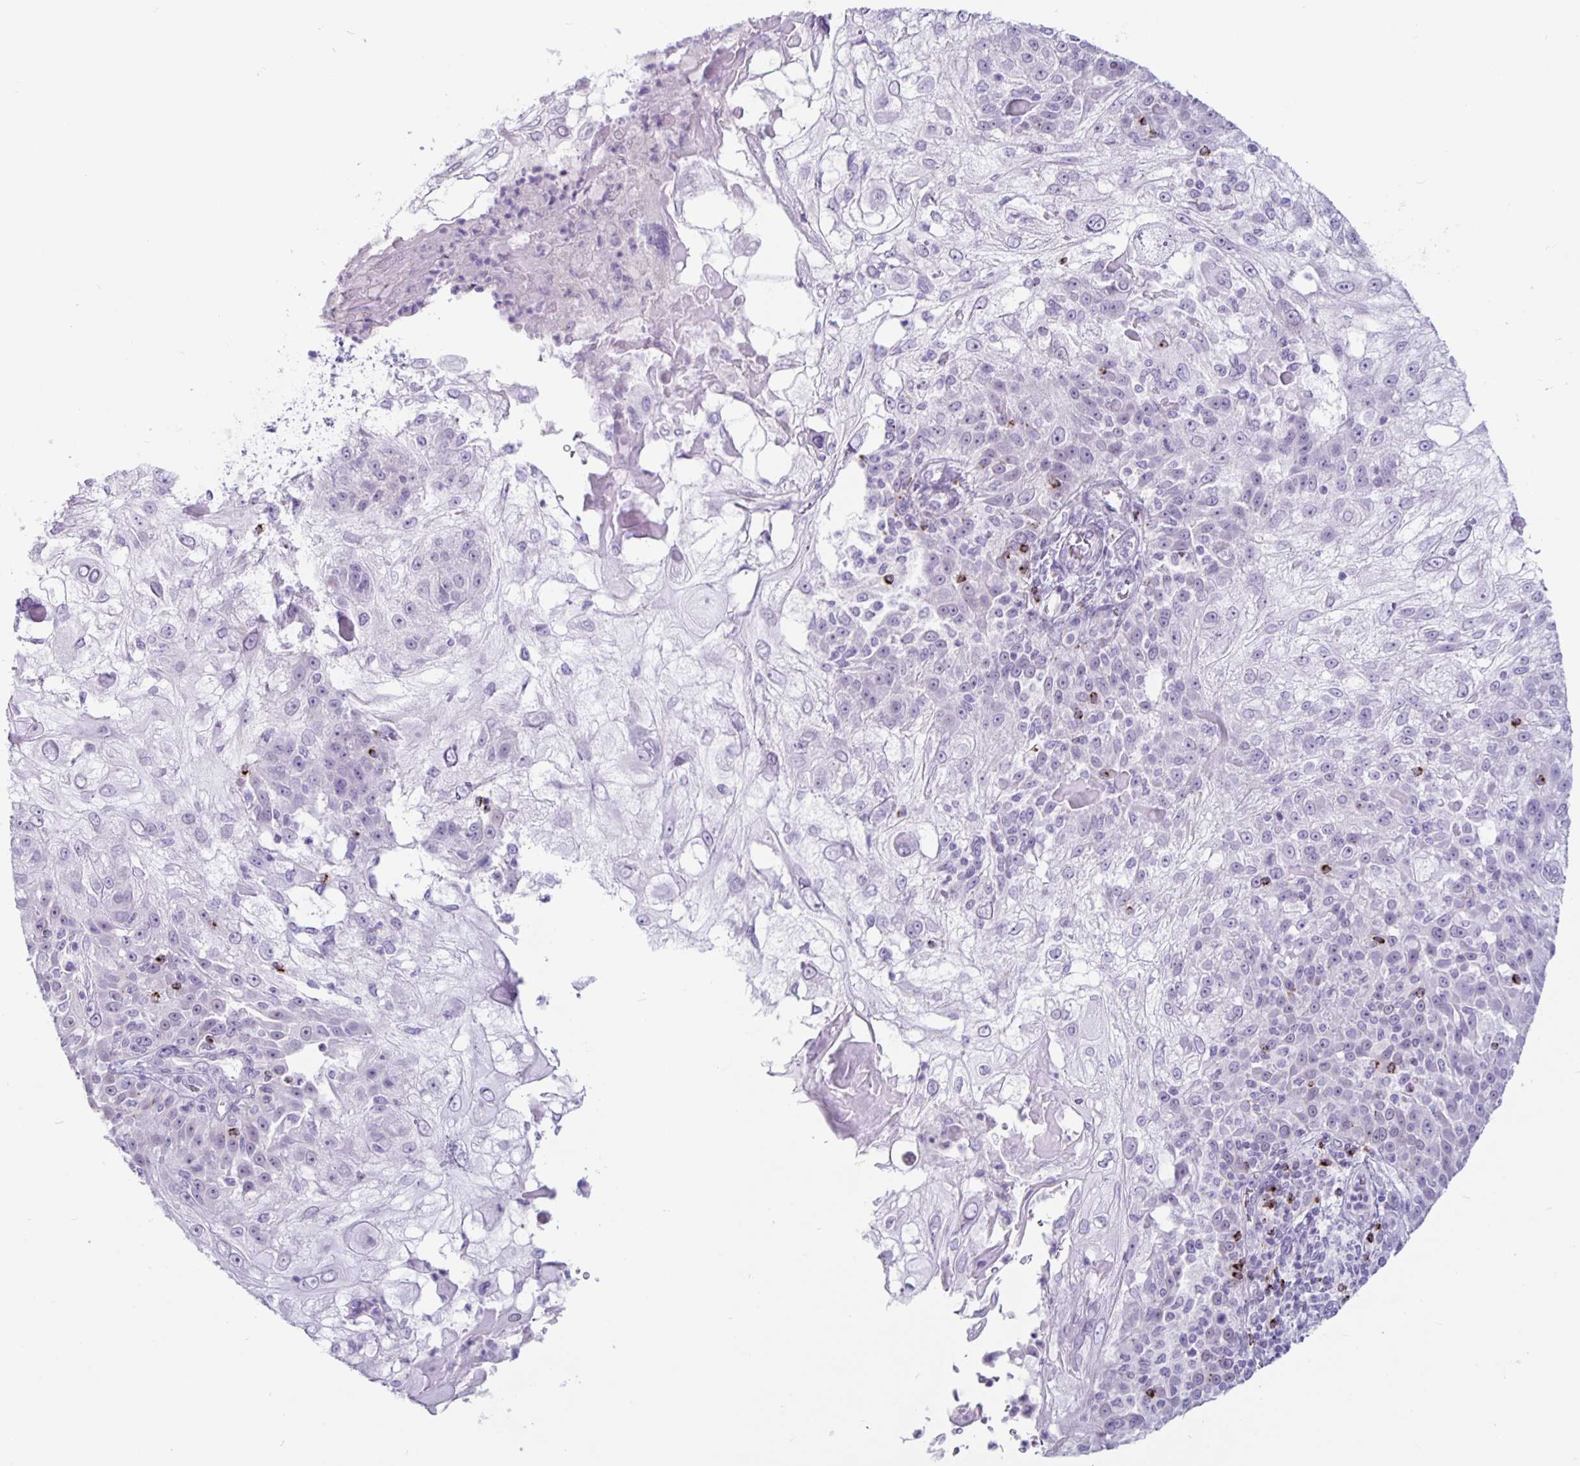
{"staining": {"intensity": "negative", "quantity": "none", "location": "none"}, "tissue": "skin cancer", "cell_type": "Tumor cells", "image_type": "cancer", "snomed": [{"axis": "morphology", "description": "Normal tissue, NOS"}, {"axis": "morphology", "description": "Squamous cell carcinoma, NOS"}, {"axis": "topography", "description": "Skin"}], "caption": "DAB immunohistochemical staining of human squamous cell carcinoma (skin) demonstrates no significant expression in tumor cells.", "gene": "GZMK", "patient": {"sex": "female", "age": 83}}